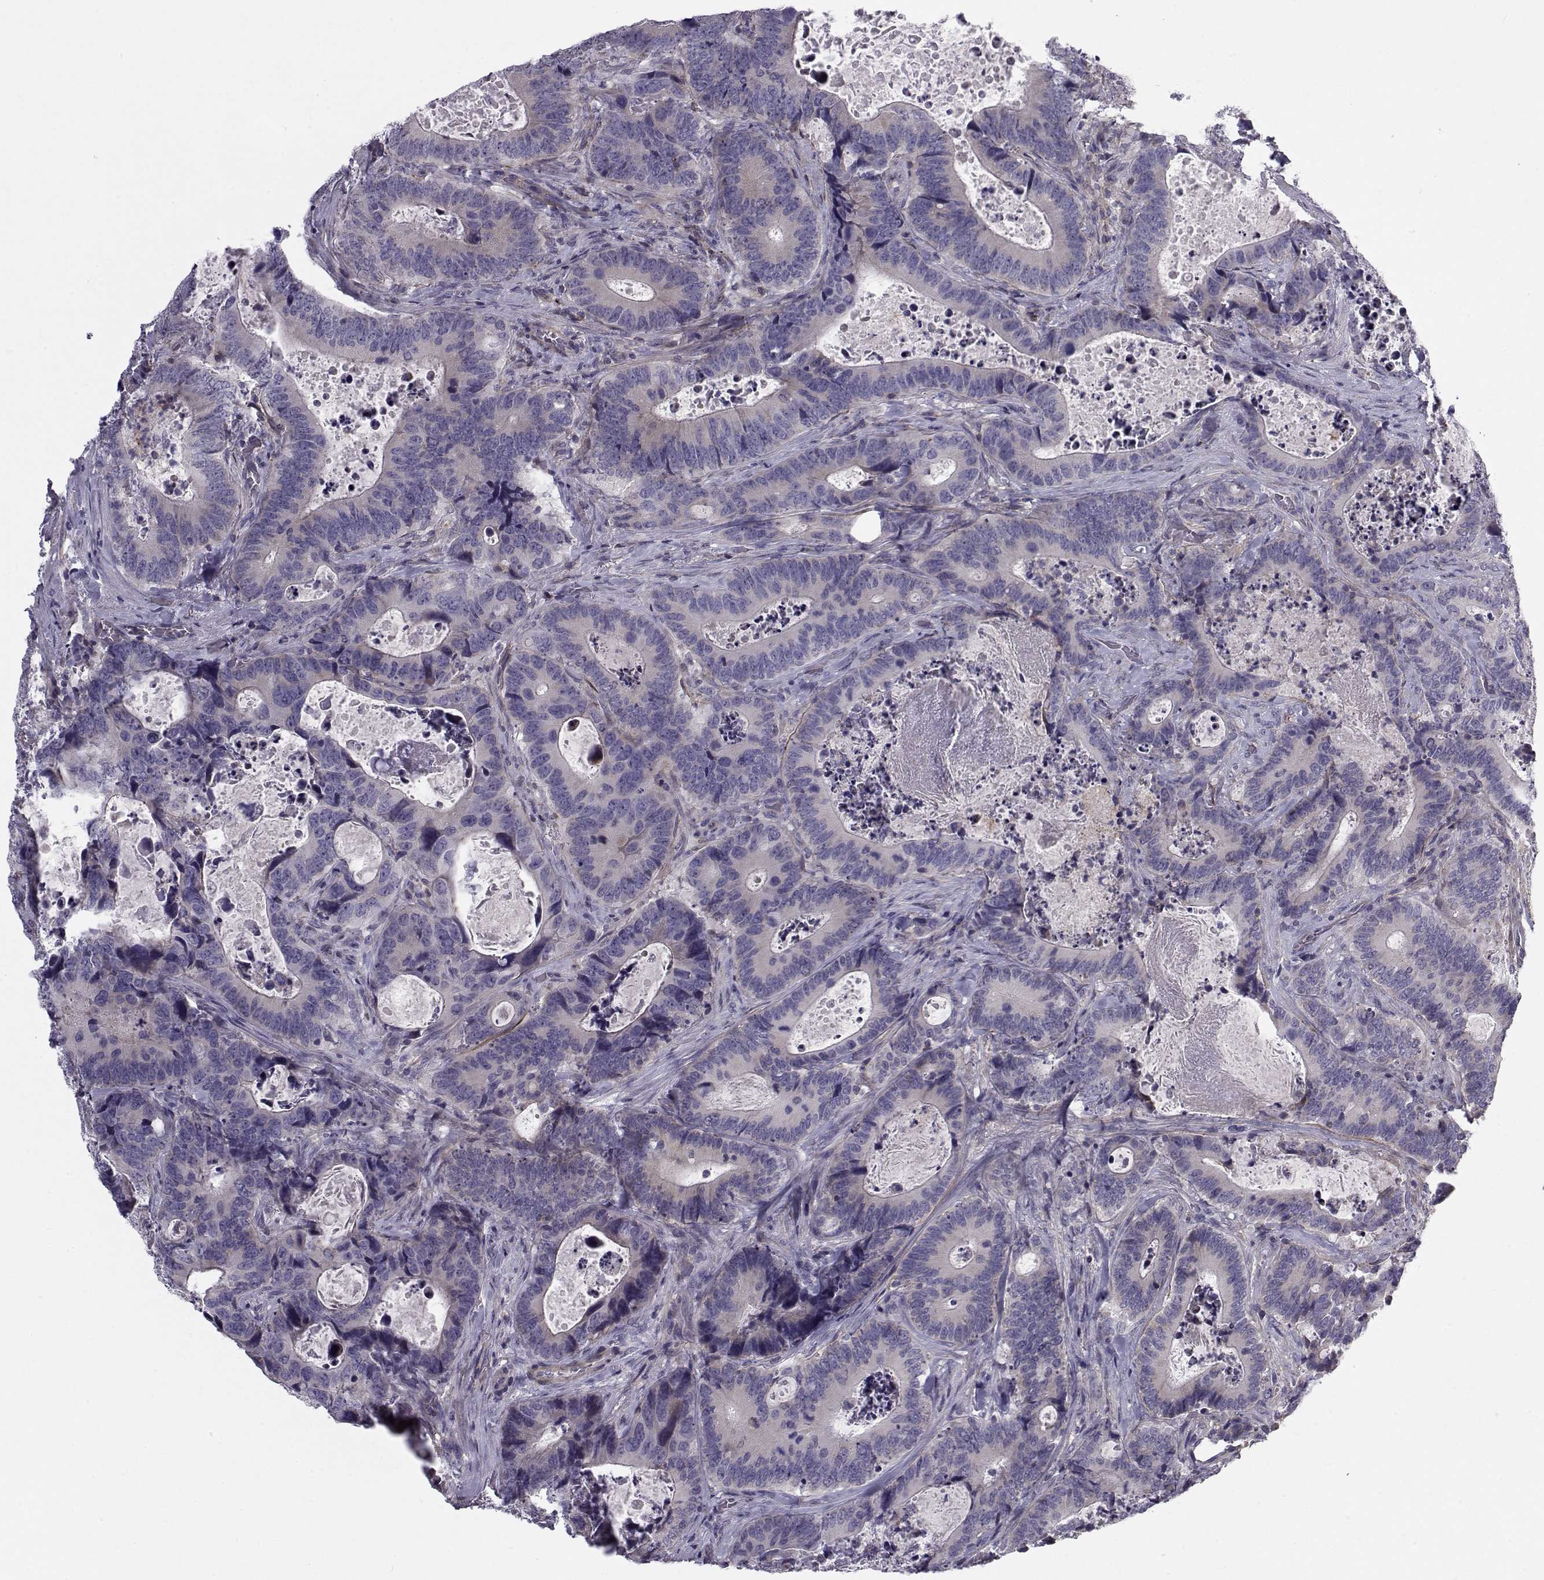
{"staining": {"intensity": "negative", "quantity": "none", "location": "none"}, "tissue": "colorectal cancer", "cell_type": "Tumor cells", "image_type": "cancer", "snomed": [{"axis": "morphology", "description": "Adenocarcinoma, NOS"}, {"axis": "topography", "description": "Colon"}], "caption": "Colorectal cancer was stained to show a protein in brown. There is no significant staining in tumor cells.", "gene": "LRRC27", "patient": {"sex": "female", "age": 82}}